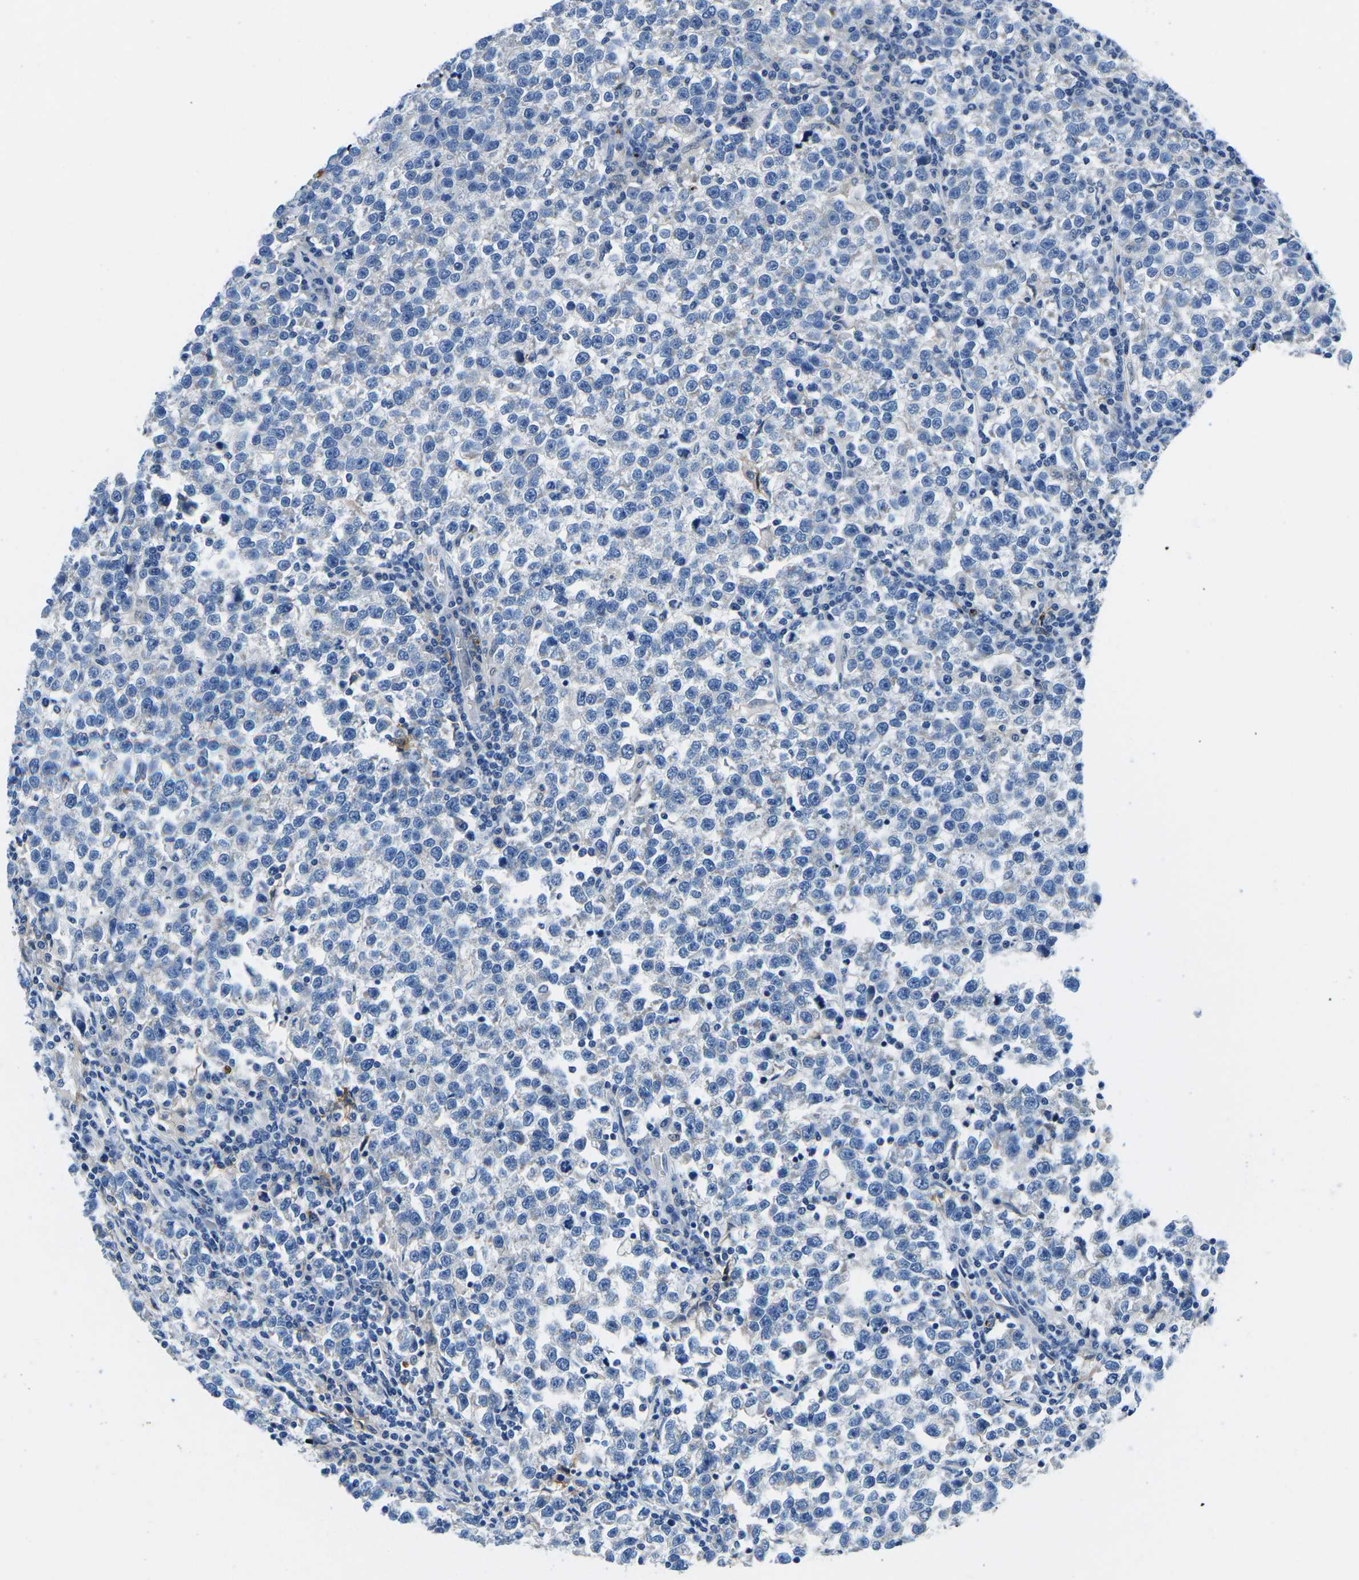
{"staining": {"intensity": "negative", "quantity": "none", "location": "none"}, "tissue": "testis cancer", "cell_type": "Tumor cells", "image_type": "cancer", "snomed": [{"axis": "morphology", "description": "Normal tissue, NOS"}, {"axis": "morphology", "description": "Seminoma, NOS"}, {"axis": "topography", "description": "Testis"}], "caption": "Tumor cells are negative for protein expression in human seminoma (testis).", "gene": "TM6SF1", "patient": {"sex": "male", "age": 43}}